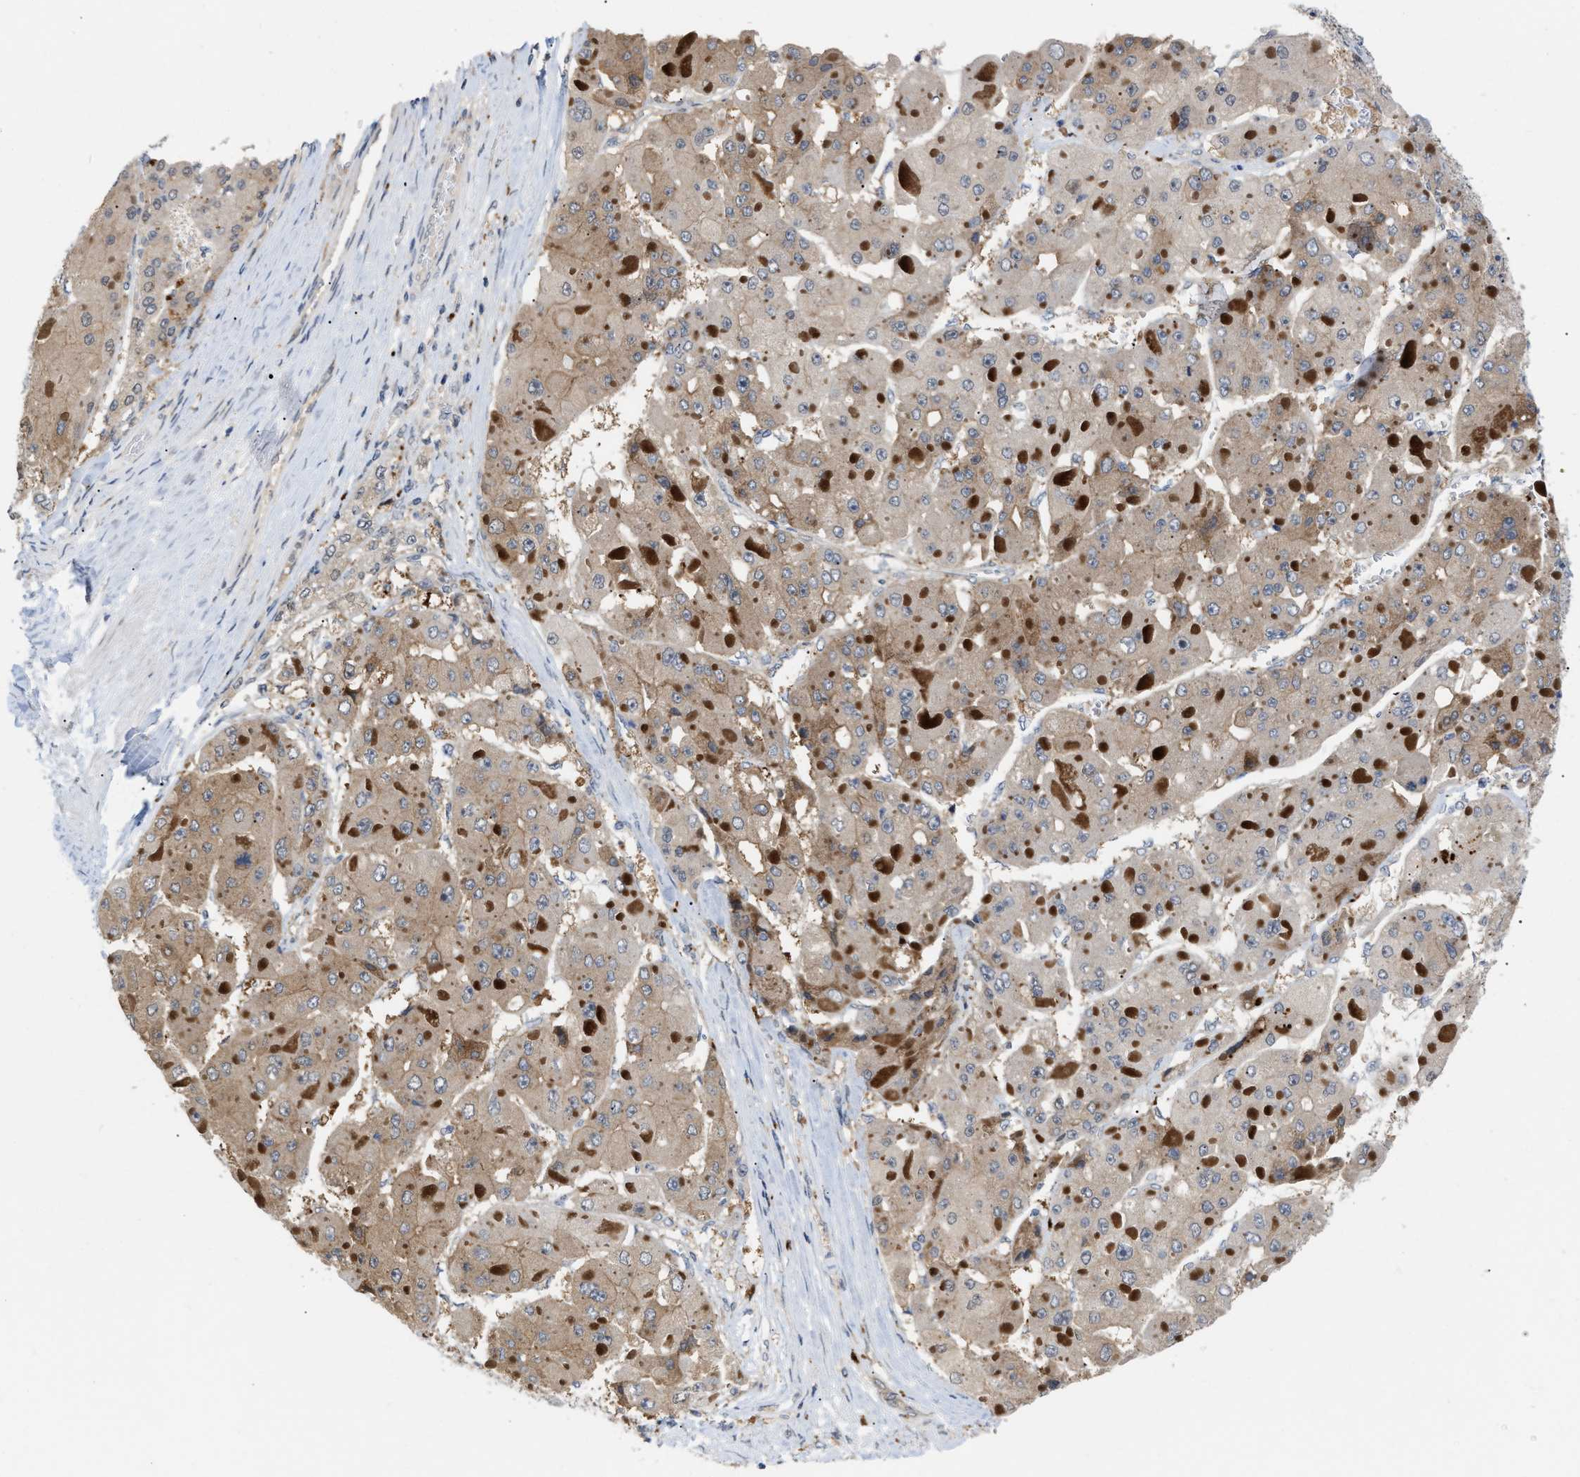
{"staining": {"intensity": "weak", "quantity": ">75%", "location": "cytoplasmic/membranous"}, "tissue": "liver cancer", "cell_type": "Tumor cells", "image_type": "cancer", "snomed": [{"axis": "morphology", "description": "Carcinoma, Hepatocellular, NOS"}, {"axis": "topography", "description": "Liver"}], "caption": "Weak cytoplasmic/membranous staining for a protein is appreciated in about >75% of tumor cells of liver cancer (hepatocellular carcinoma) using IHC.", "gene": "CSNK1A1", "patient": {"sex": "female", "age": 73}}